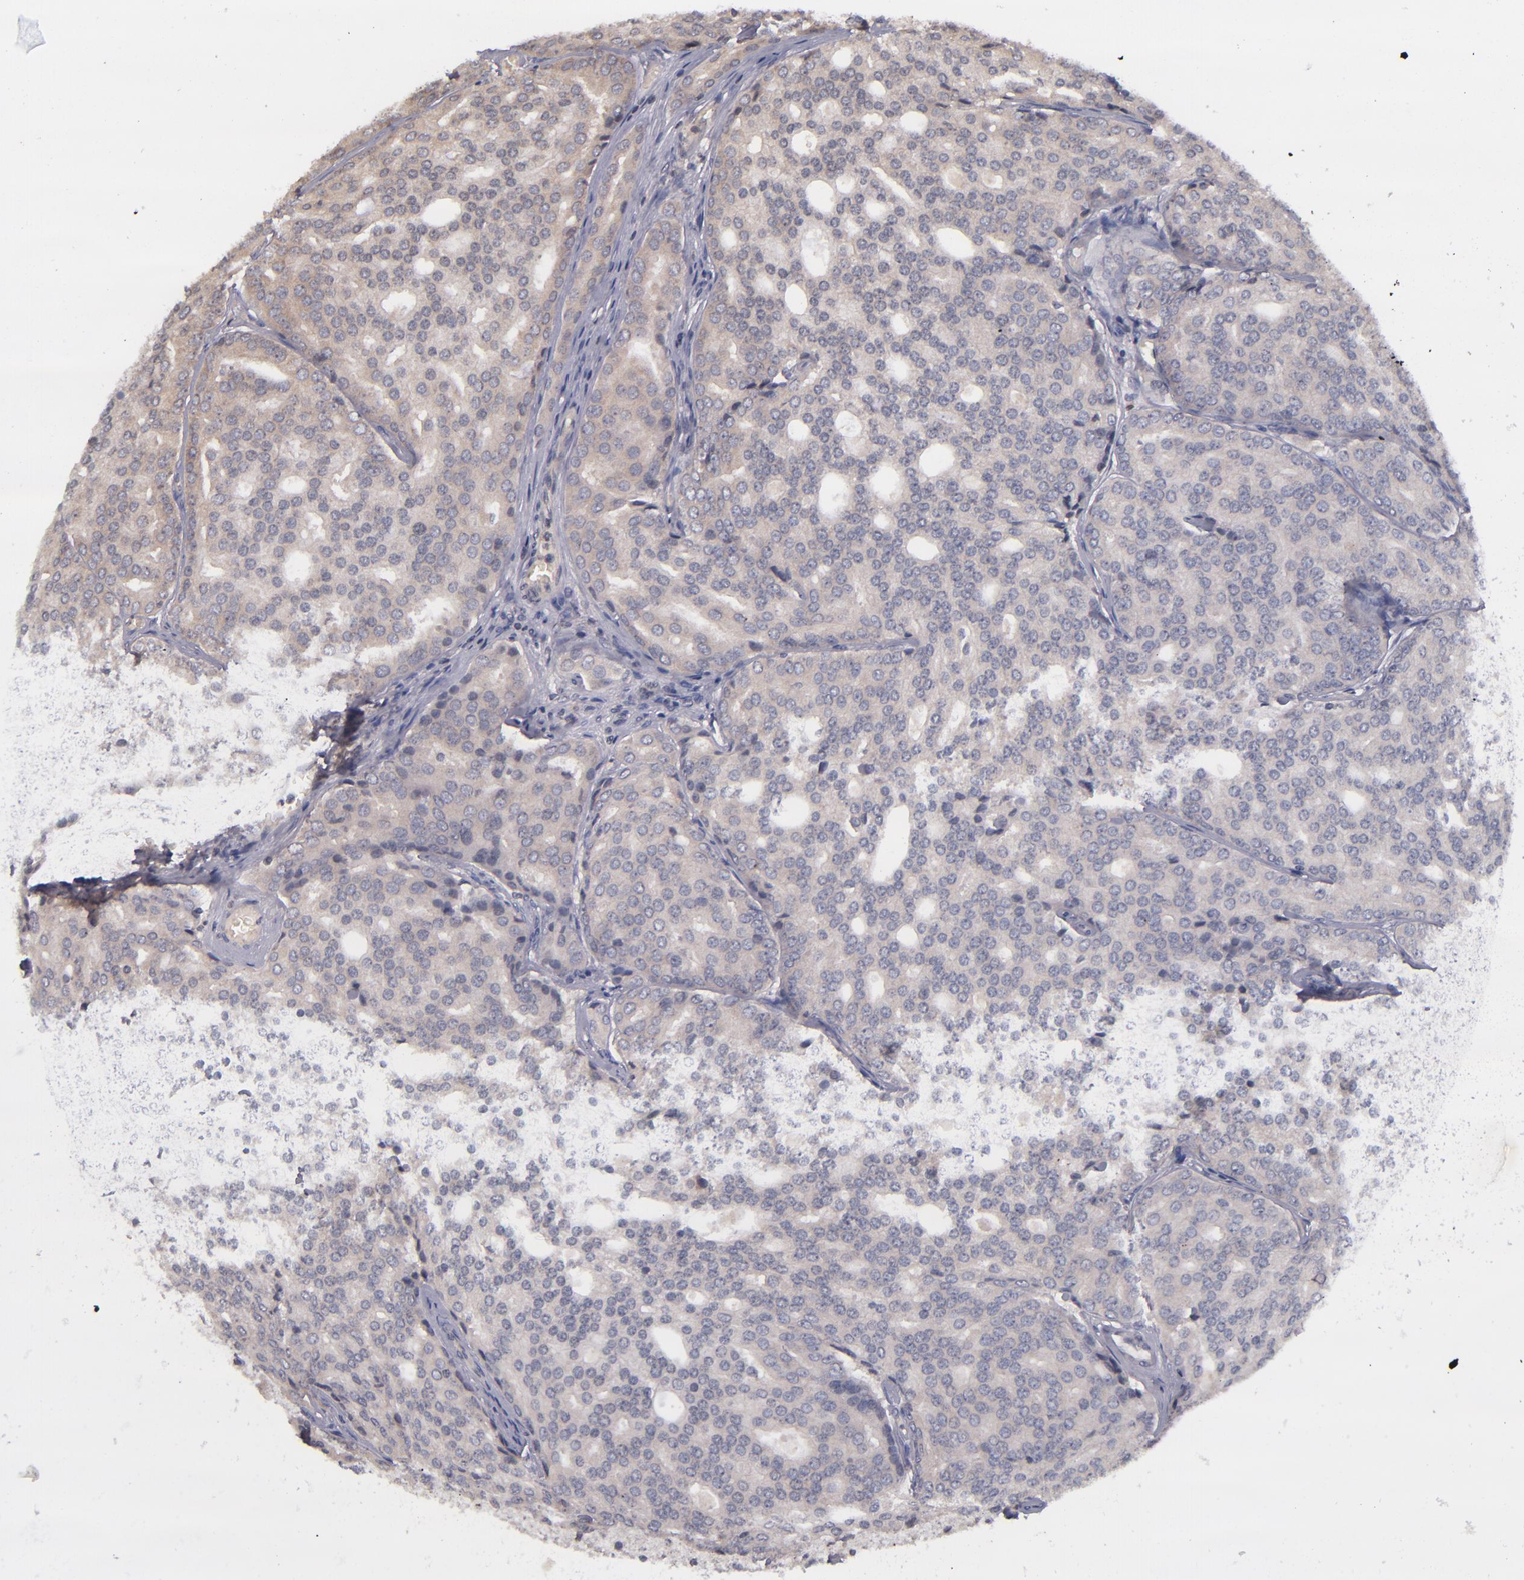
{"staining": {"intensity": "weak", "quantity": "25%-75%", "location": "cytoplasmic/membranous"}, "tissue": "prostate cancer", "cell_type": "Tumor cells", "image_type": "cancer", "snomed": [{"axis": "morphology", "description": "Adenocarcinoma, High grade"}, {"axis": "topography", "description": "Prostate"}], "caption": "IHC staining of high-grade adenocarcinoma (prostate), which exhibits low levels of weak cytoplasmic/membranous staining in approximately 25%-75% of tumor cells indicating weak cytoplasmic/membranous protein positivity. The staining was performed using DAB (3,3'-diaminobenzidine) (brown) for protein detection and nuclei were counterstained in hematoxylin (blue).", "gene": "TSC2", "patient": {"sex": "male", "age": 64}}